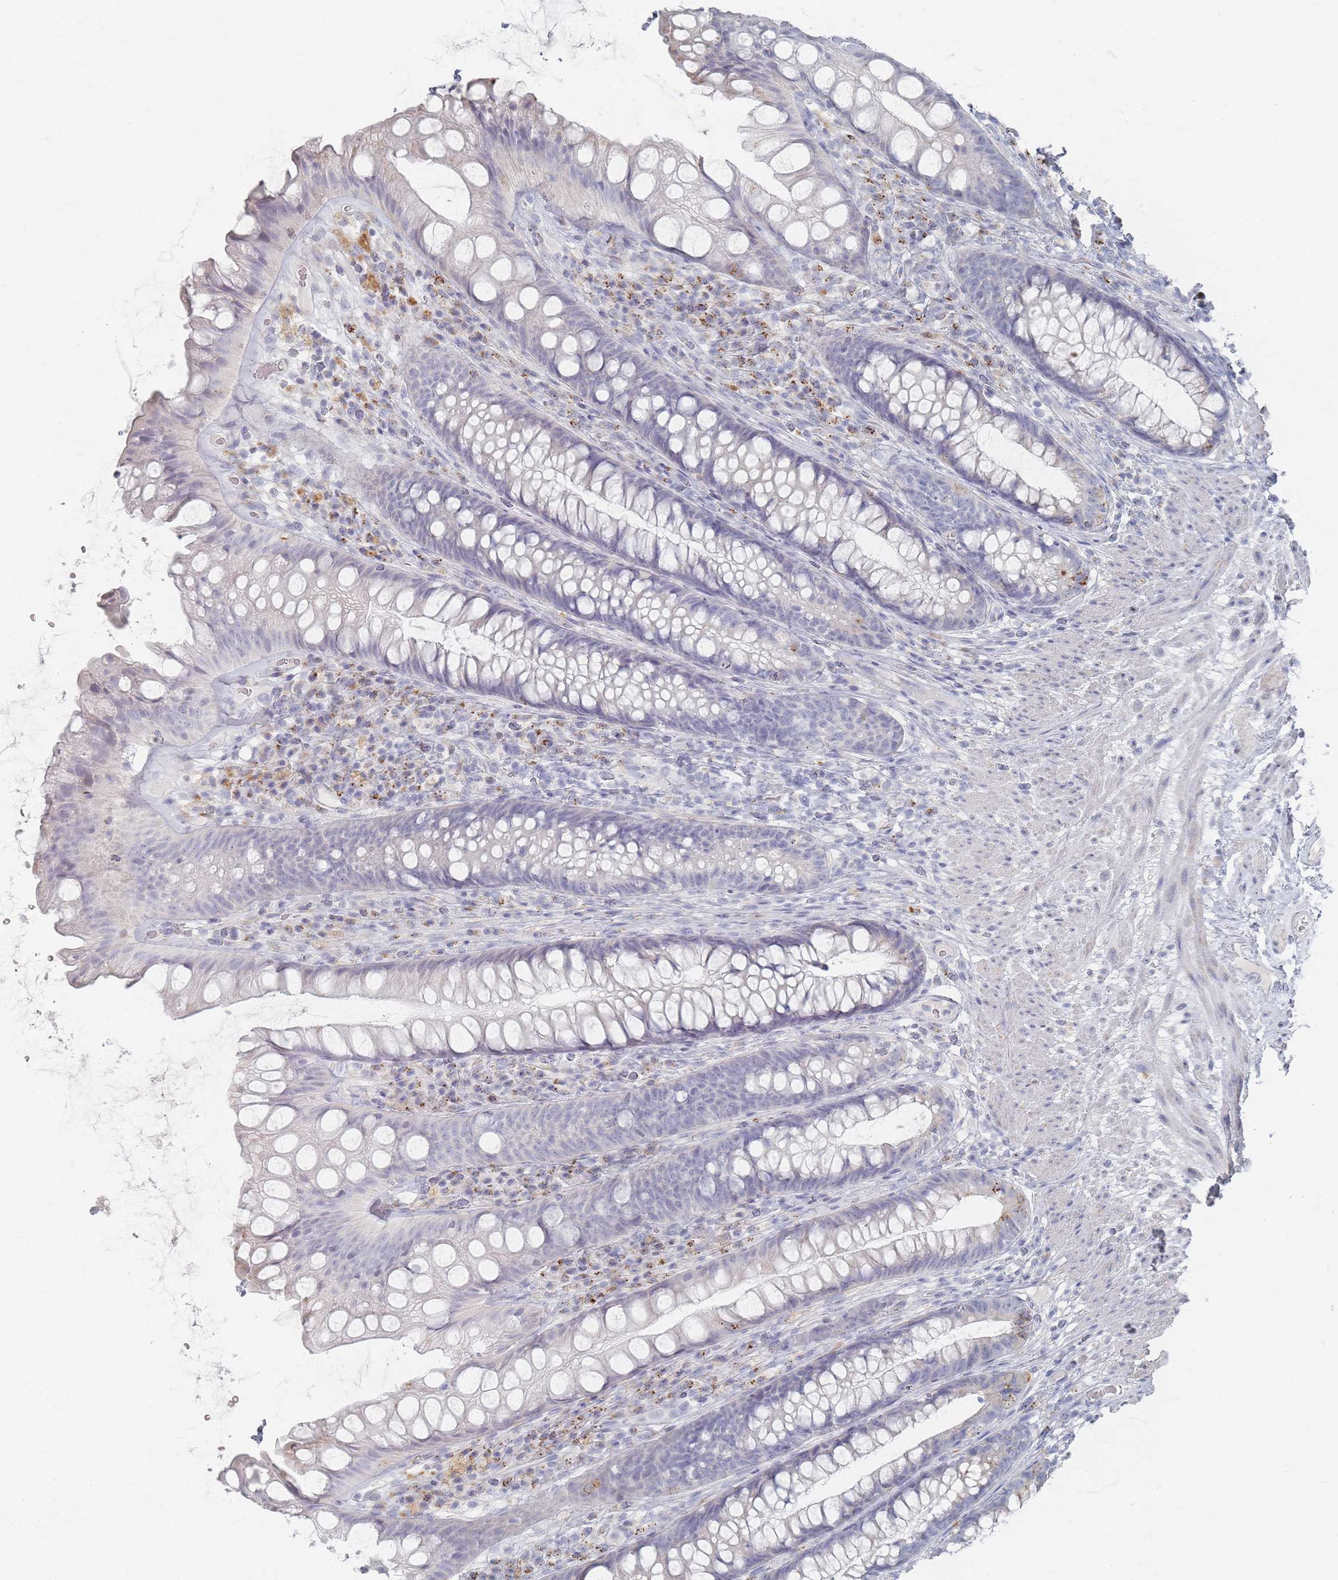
{"staining": {"intensity": "weak", "quantity": "25%-75%", "location": "cytoplasmic/membranous"}, "tissue": "rectum", "cell_type": "Glandular cells", "image_type": "normal", "snomed": [{"axis": "morphology", "description": "Normal tissue, NOS"}, {"axis": "topography", "description": "Rectum"}], "caption": "Immunohistochemical staining of benign rectum demonstrates weak cytoplasmic/membranous protein positivity in approximately 25%-75% of glandular cells.", "gene": "ENSG00000251357", "patient": {"sex": "male", "age": 74}}